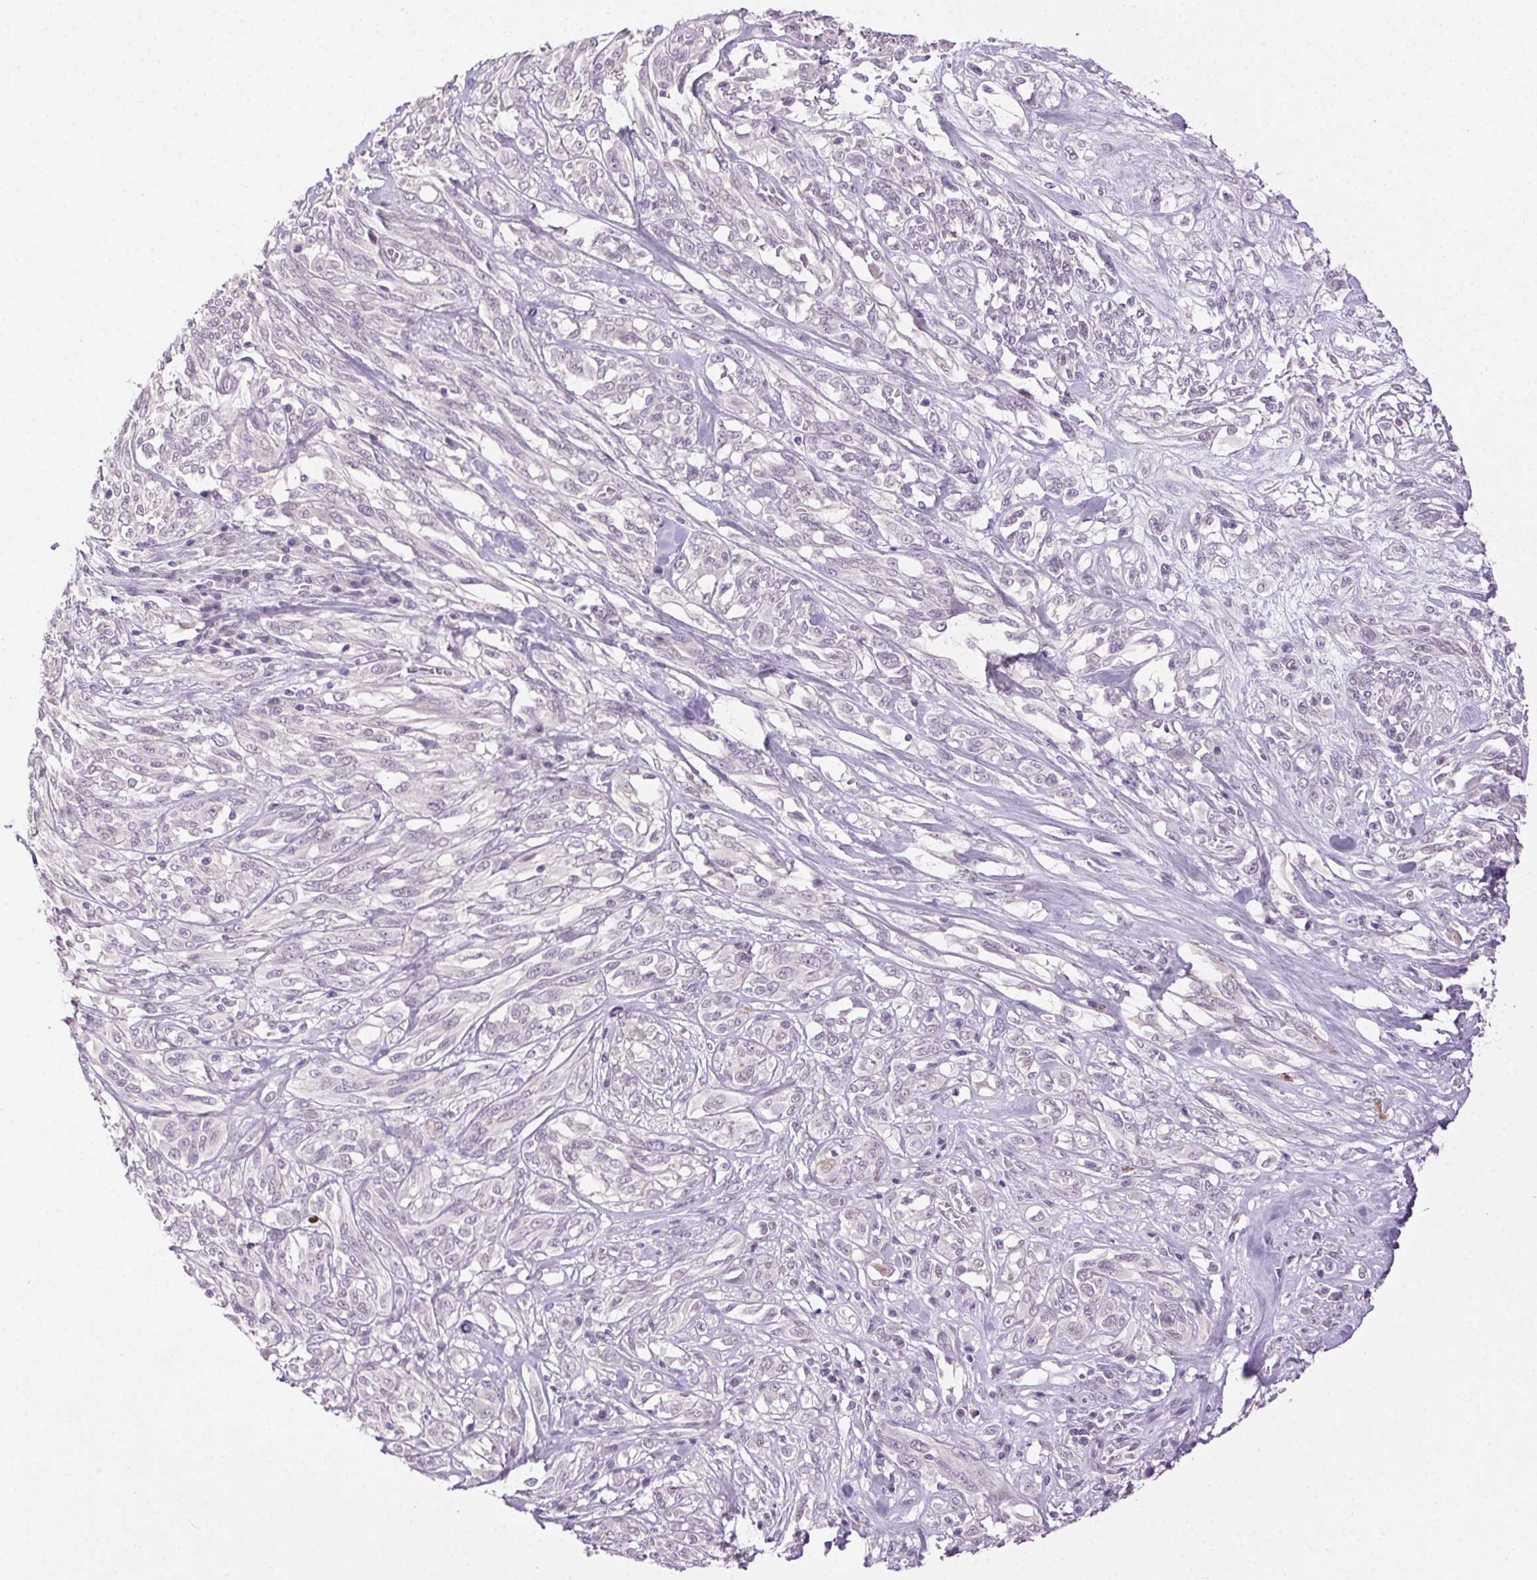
{"staining": {"intensity": "negative", "quantity": "none", "location": "none"}, "tissue": "melanoma", "cell_type": "Tumor cells", "image_type": "cancer", "snomed": [{"axis": "morphology", "description": "Malignant melanoma, NOS"}, {"axis": "topography", "description": "Skin"}], "caption": "Protein analysis of melanoma demonstrates no significant expression in tumor cells.", "gene": "CLDN10", "patient": {"sex": "female", "age": 91}}